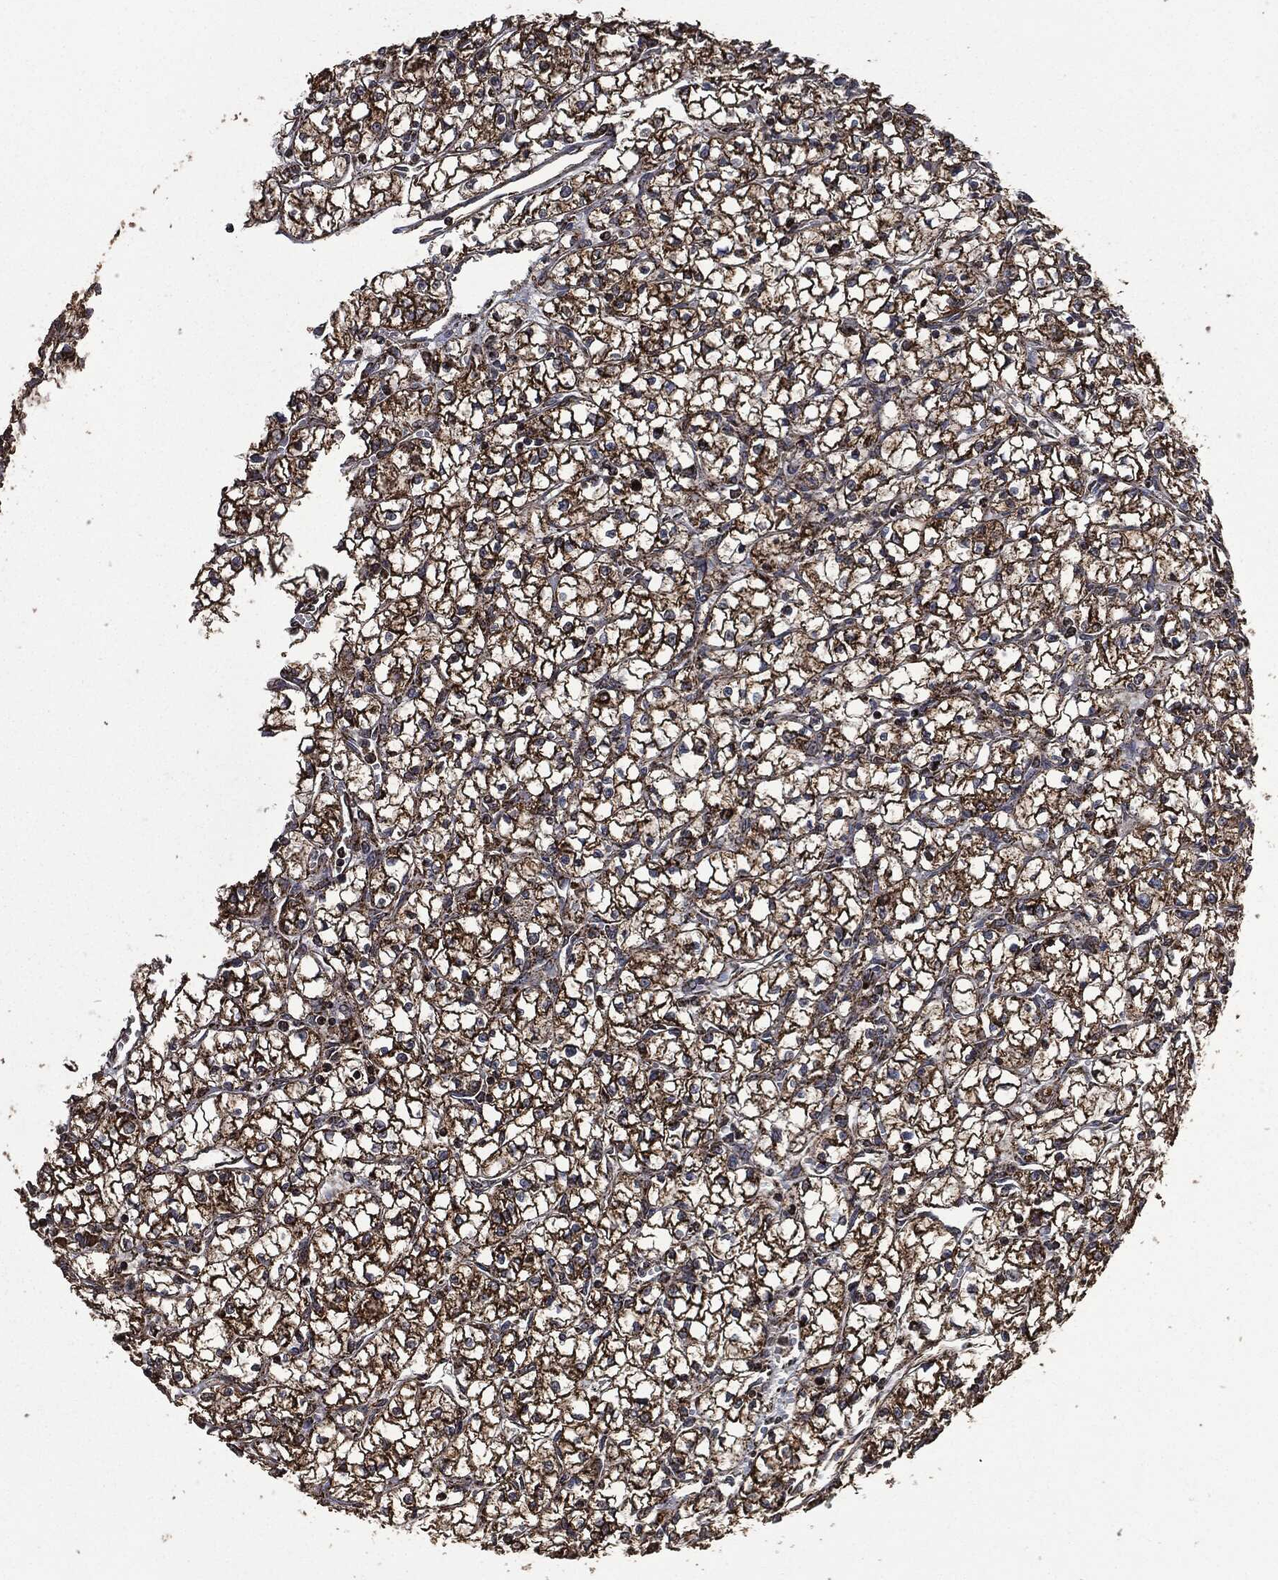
{"staining": {"intensity": "strong", "quantity": ">75%", "location": "cytoplasmic/membranous"}, "tissue": "renal cancer", "cell_type": "Tumor cells", "image_type": "cancer", "snomed": [{"axis": "morphology", "description": "Adenocarcinoma, NOS"}, {"axis": "topography", "description": "Kidney"}], "caption": "A brown stain highlights strong cytoplasmic/membranous positivity of a protein in human renal cancer (adenocarcinoma) tumor cells. Nuclei are stained in blue.", "gene": "LIG3", "patient": {"sex": "female", "age": 64}}